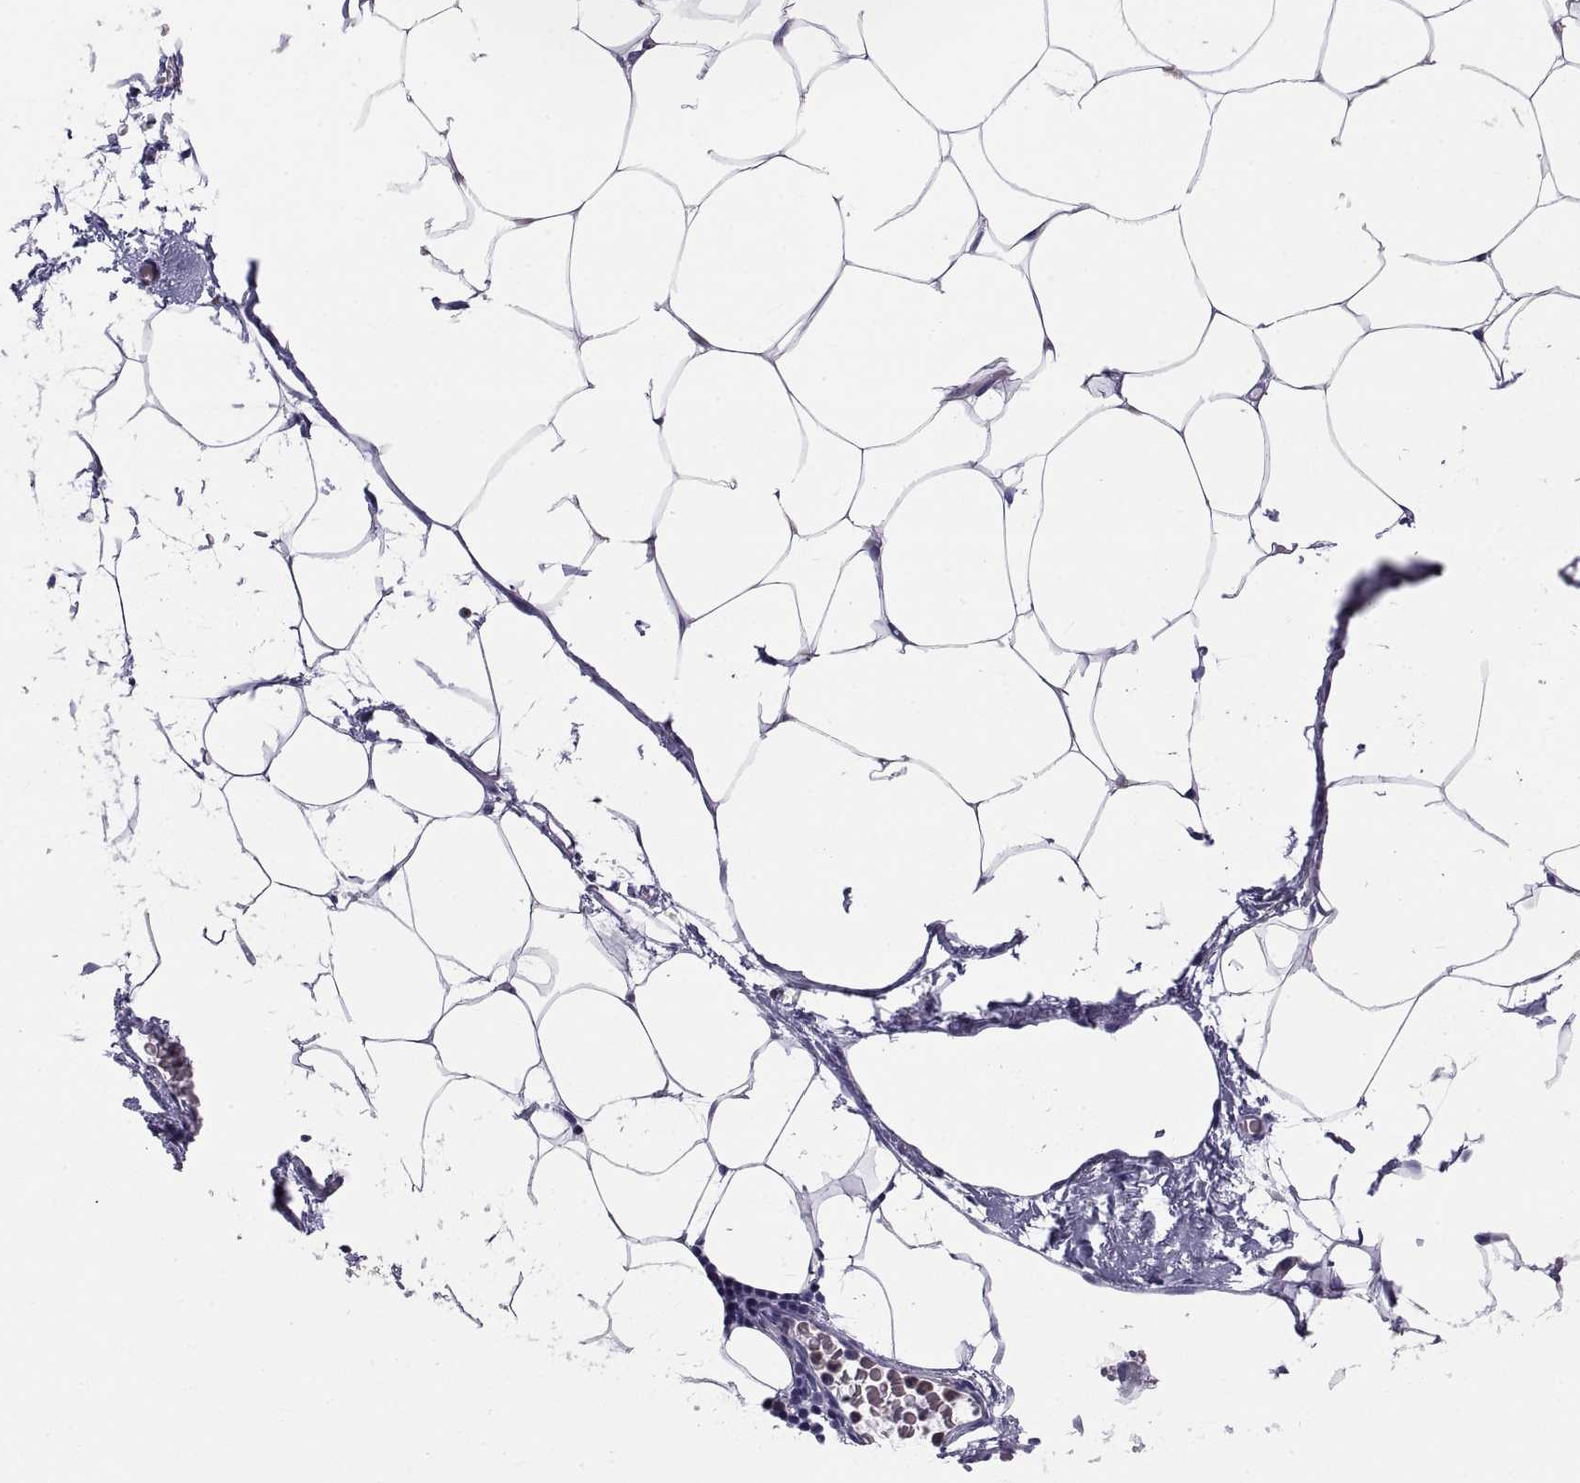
{"staining": {"intensity": "negative", "quantity": "none", "location": "none"}, "tissue": "adipose tissue", "cell_type": "Adipocytes", "image_type": "normal", "snomed": [{"axis": "morphology", "description": "Normal tissue, NOS"}, {"axis": "topography", "description": "Adipose tissue"}], "caption": "Image shows no protein staining in adipocytes of unremarkable adipose tissue. (DAB immunohistochemistry (IHC) visualized using brightfield microscopy, high magnification).", "gene": "PKP1", "patient": {"sex": "male", "age": 57}}